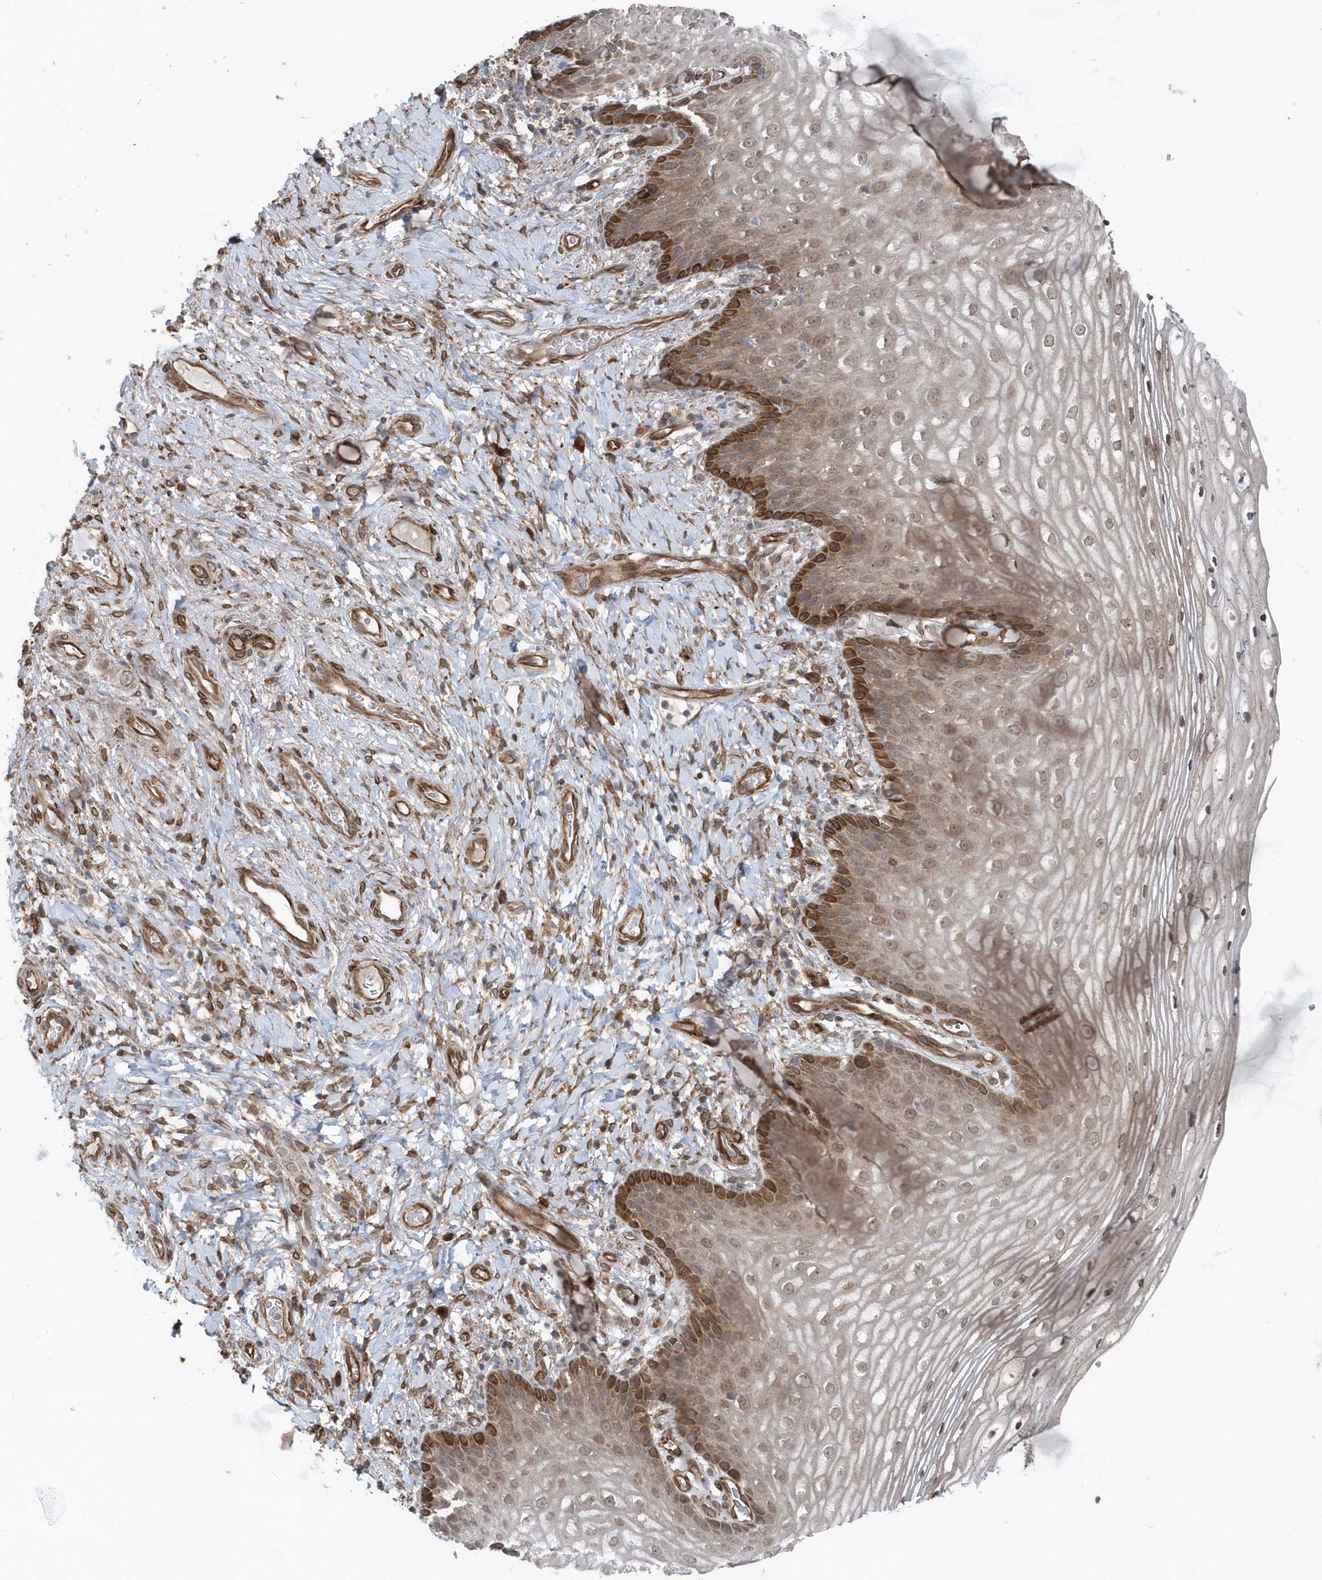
{"staining": {"intensity": "strong", "quantity": "<25%", "location": "cytoplasmic/membranous"}, "tissue": "vagina", "cell_type": "Squamous epithelial cells", "image_type": "normal", "snomed": [{"axis": "morphology", "description": "Normal tissue, NOS"}, {"axis": "topography", "description": "Vagina"}], "caption": "The photomicrograph demonstrates staining of unremarkable vagina, revealing strong cytoplasmic/membranous protein staining (brown color) within squamous epithelial cells.", "gene": "MCC", "patient": {"sex": "female", "age": 60}}